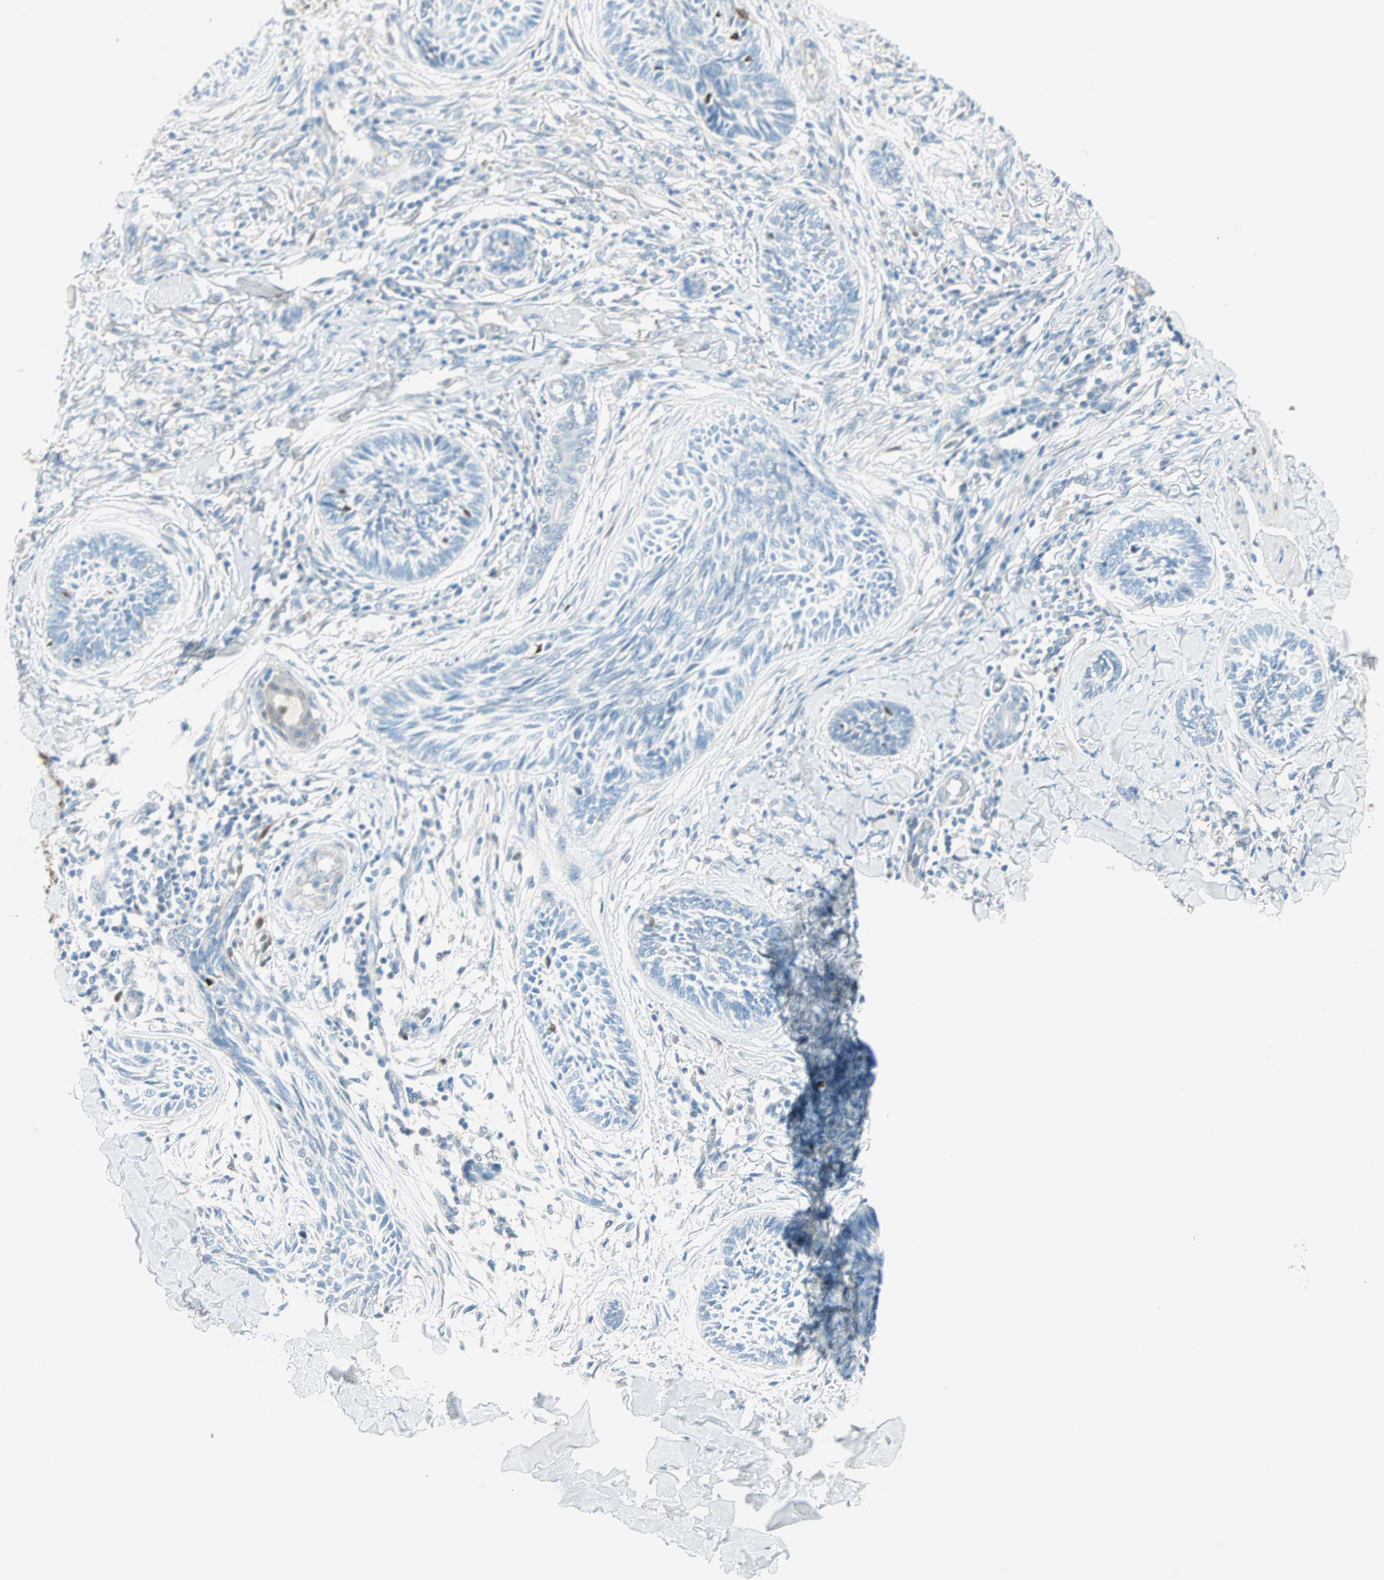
{"staining": {"intensity": "negative", "quantity": "none", "location": "none"}, "tissue": "skin cancer", "cell_type": "Tumor cells", "image_type": "cancer", "snomed": [{"axis": "morphology", "description": "Papilloma, NOS"}, {"axis": "morphology", "description": "Basal cell carcinoma"}, {"axis": "topography", "description": "Skin"}], "caption": "The image demonstrates no significant expression in tumor cells of basal cell carcinoma (skin). Brightfield microscopy of immunohistochemistry stained with DAB (3,3'-diaminobenzidine) (brown) and hematoxylin (blue), captured at high magnification.", "gene": "S100A1", "patient": {"sex": "male", "age": 87}}